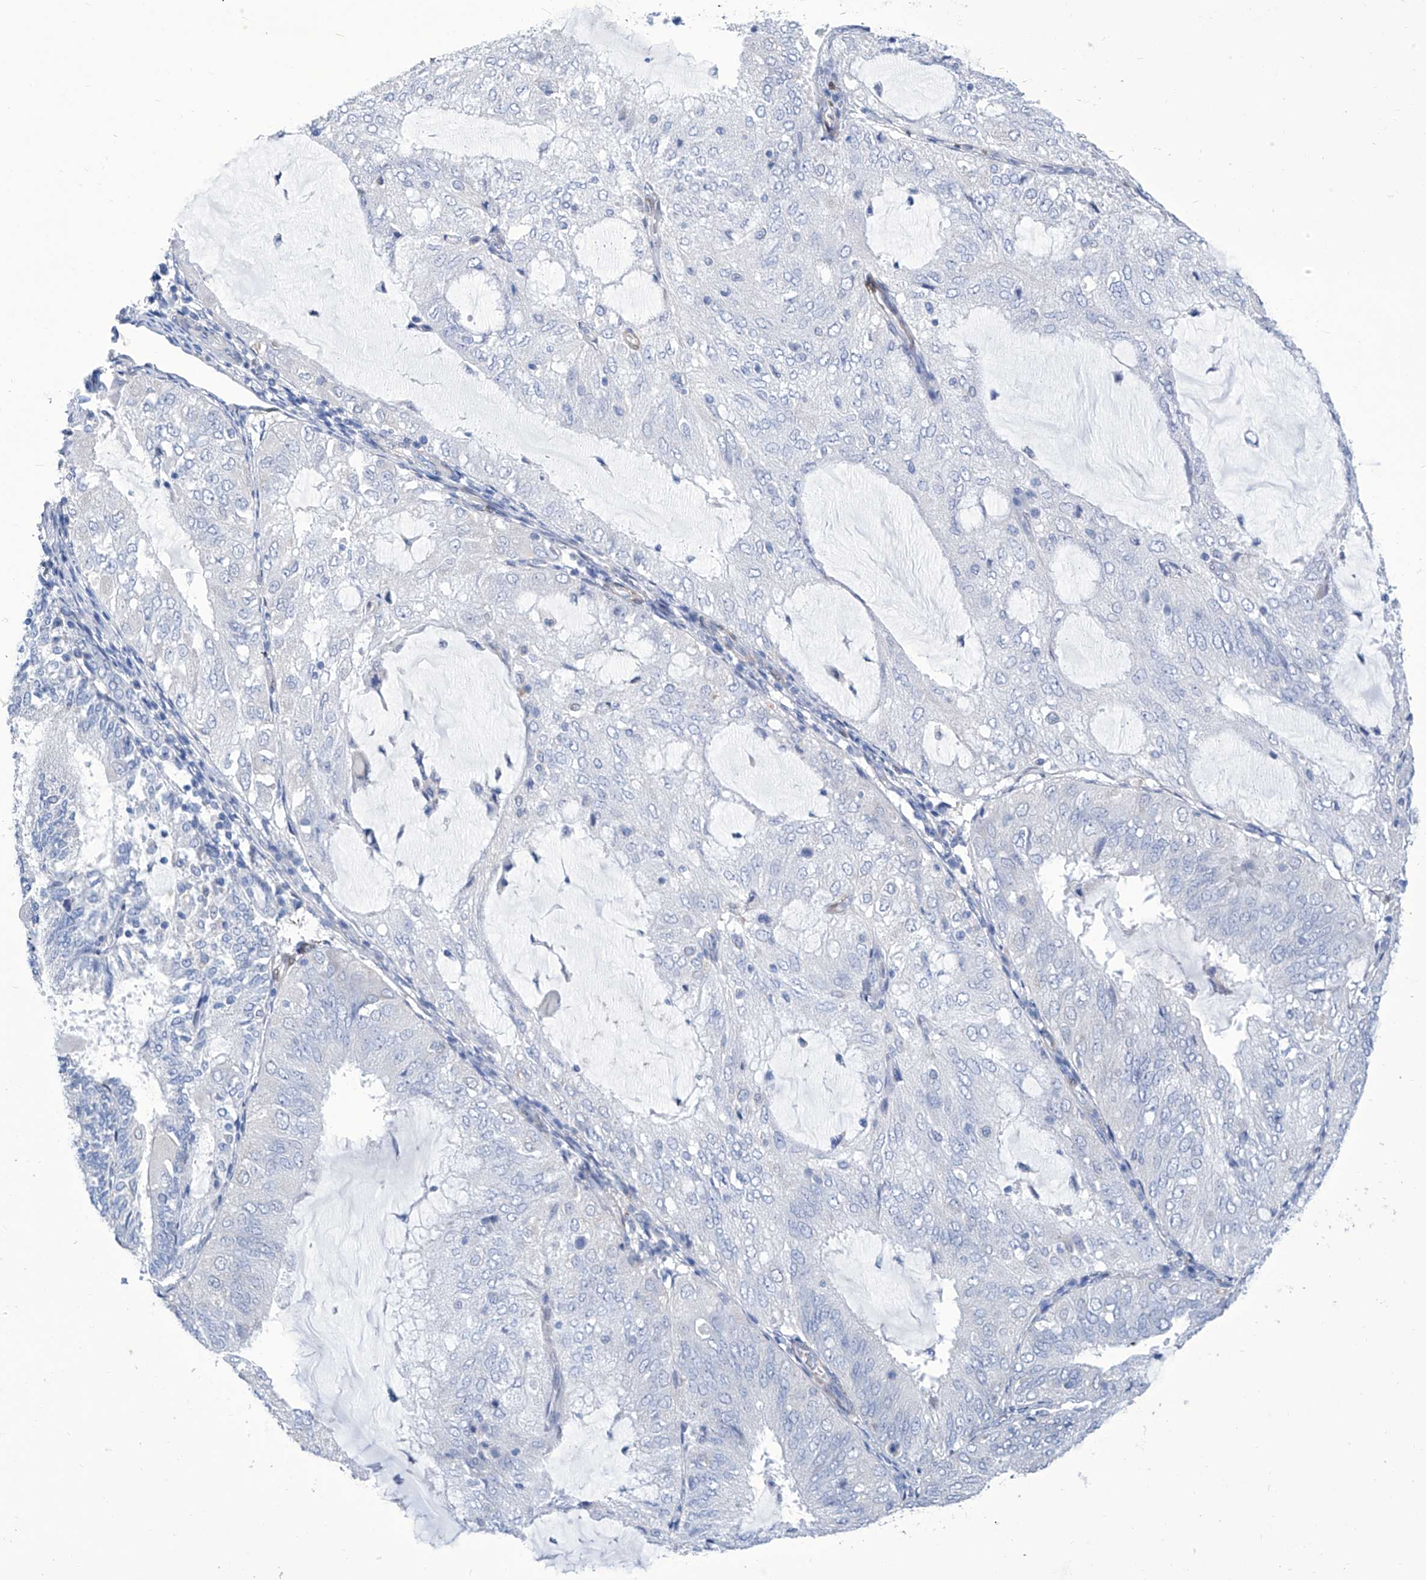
{"staining": {"intensity": "negative", "quantity": "none", "location": "none"}, "tissue": "endometrial cancer", "cell_type": "Tumor cells", "image_type": "cancer", "snomed": [{"axis": "morphology", "description": "Adenocarcinoma, NOS"}, {"axis": "topography", "description": "Endometrium"}], "caption": "The image reveals no significant expression in tumor cells of endometrial adenocarcinoma.", "gene": "IMPA2", "patient": {"sex": "female", "age": 81}}